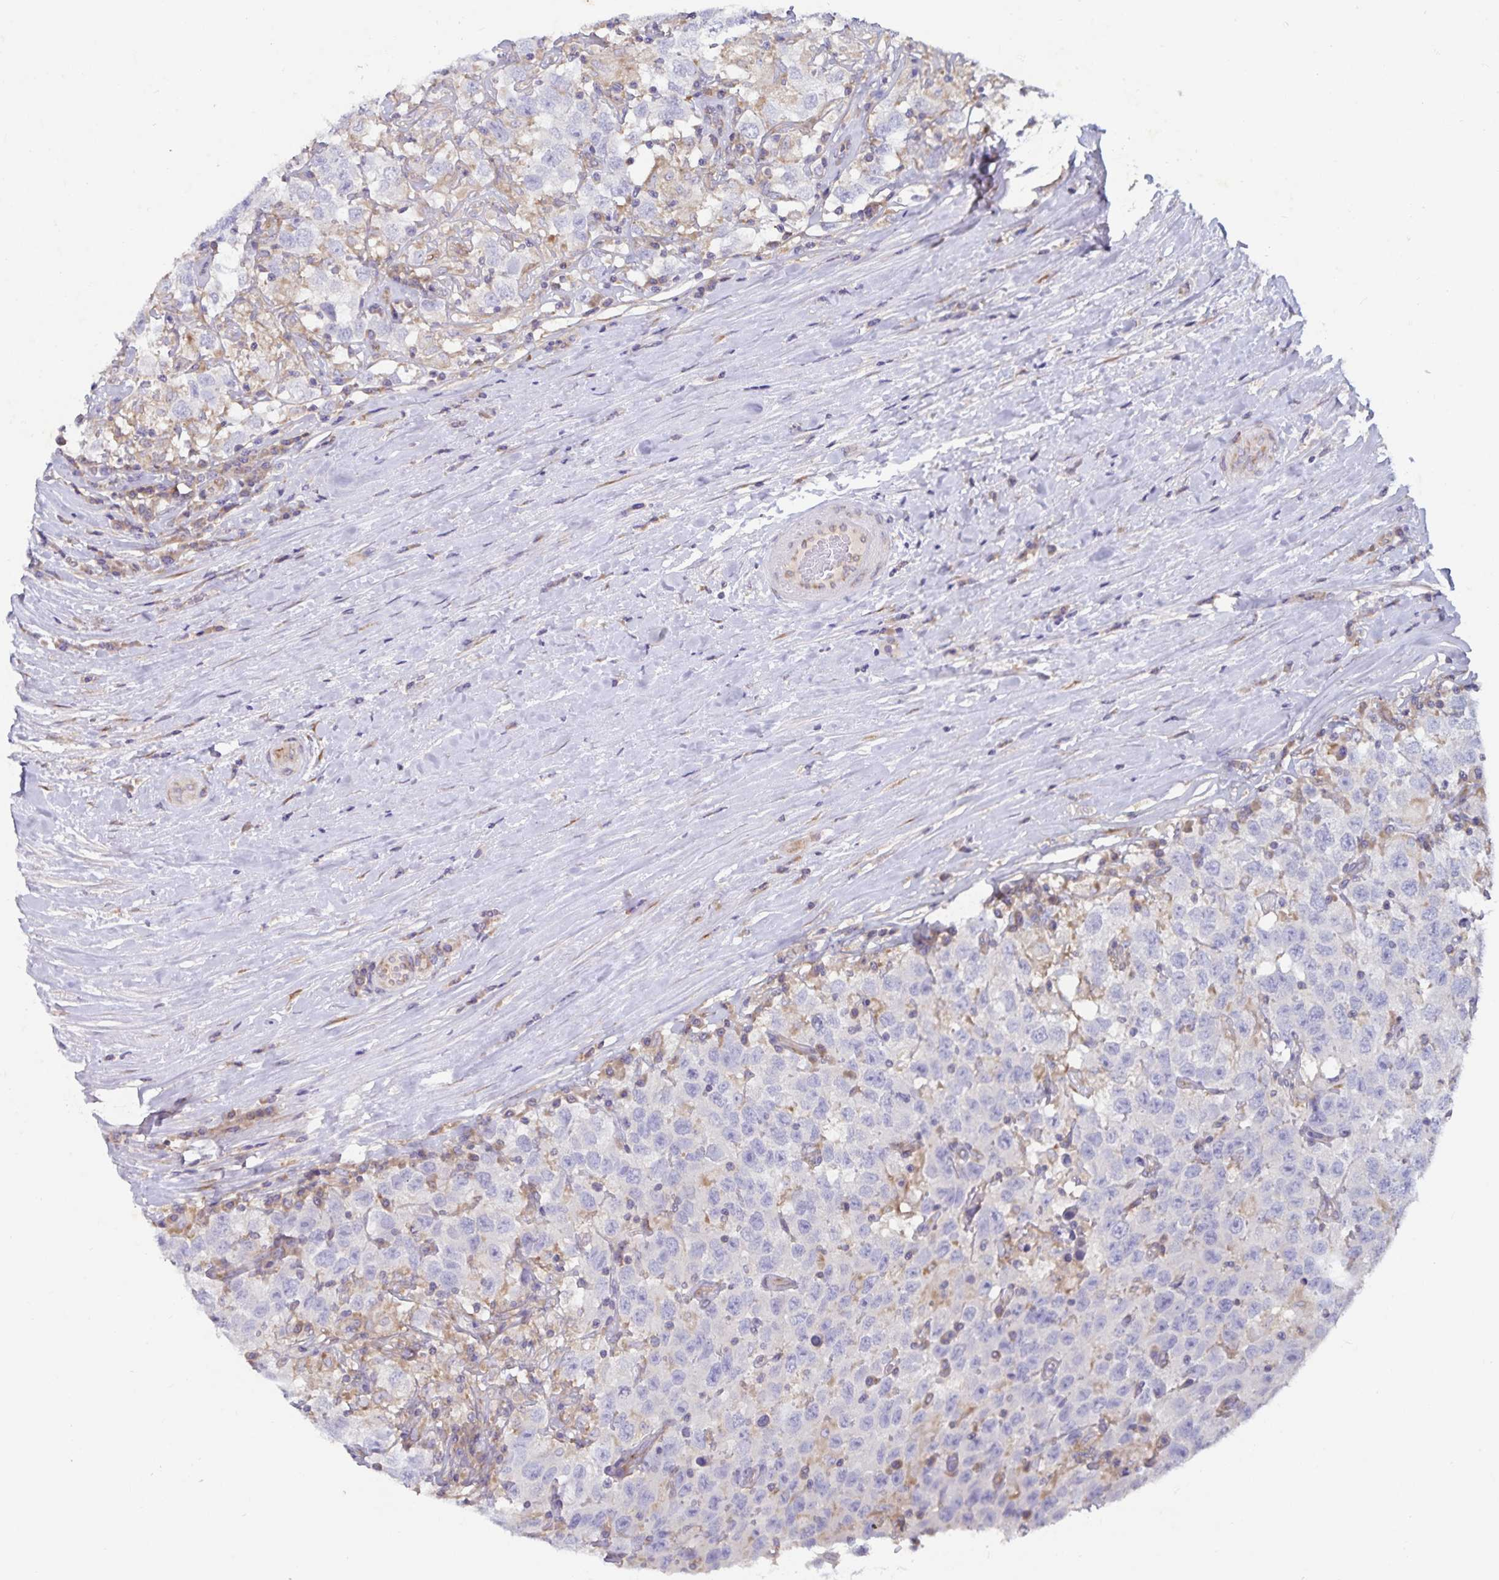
{"staining": {"intensity": "negative", "quantity": "none", "location": "none"}, "tissue": "testis cancer", "cell_type": "Tumor cells", "image_type": "cancer", "snomed": [{"axis": "morphology", "description": "Seminoma, NOS"}, {"axis": "topography", "description": "Testis"}], "caption": "There is no significant expression in tumor cells of seminoma (testis).", "gene": "FAM120A", "patient": {"sex": "male", "age": 41}}